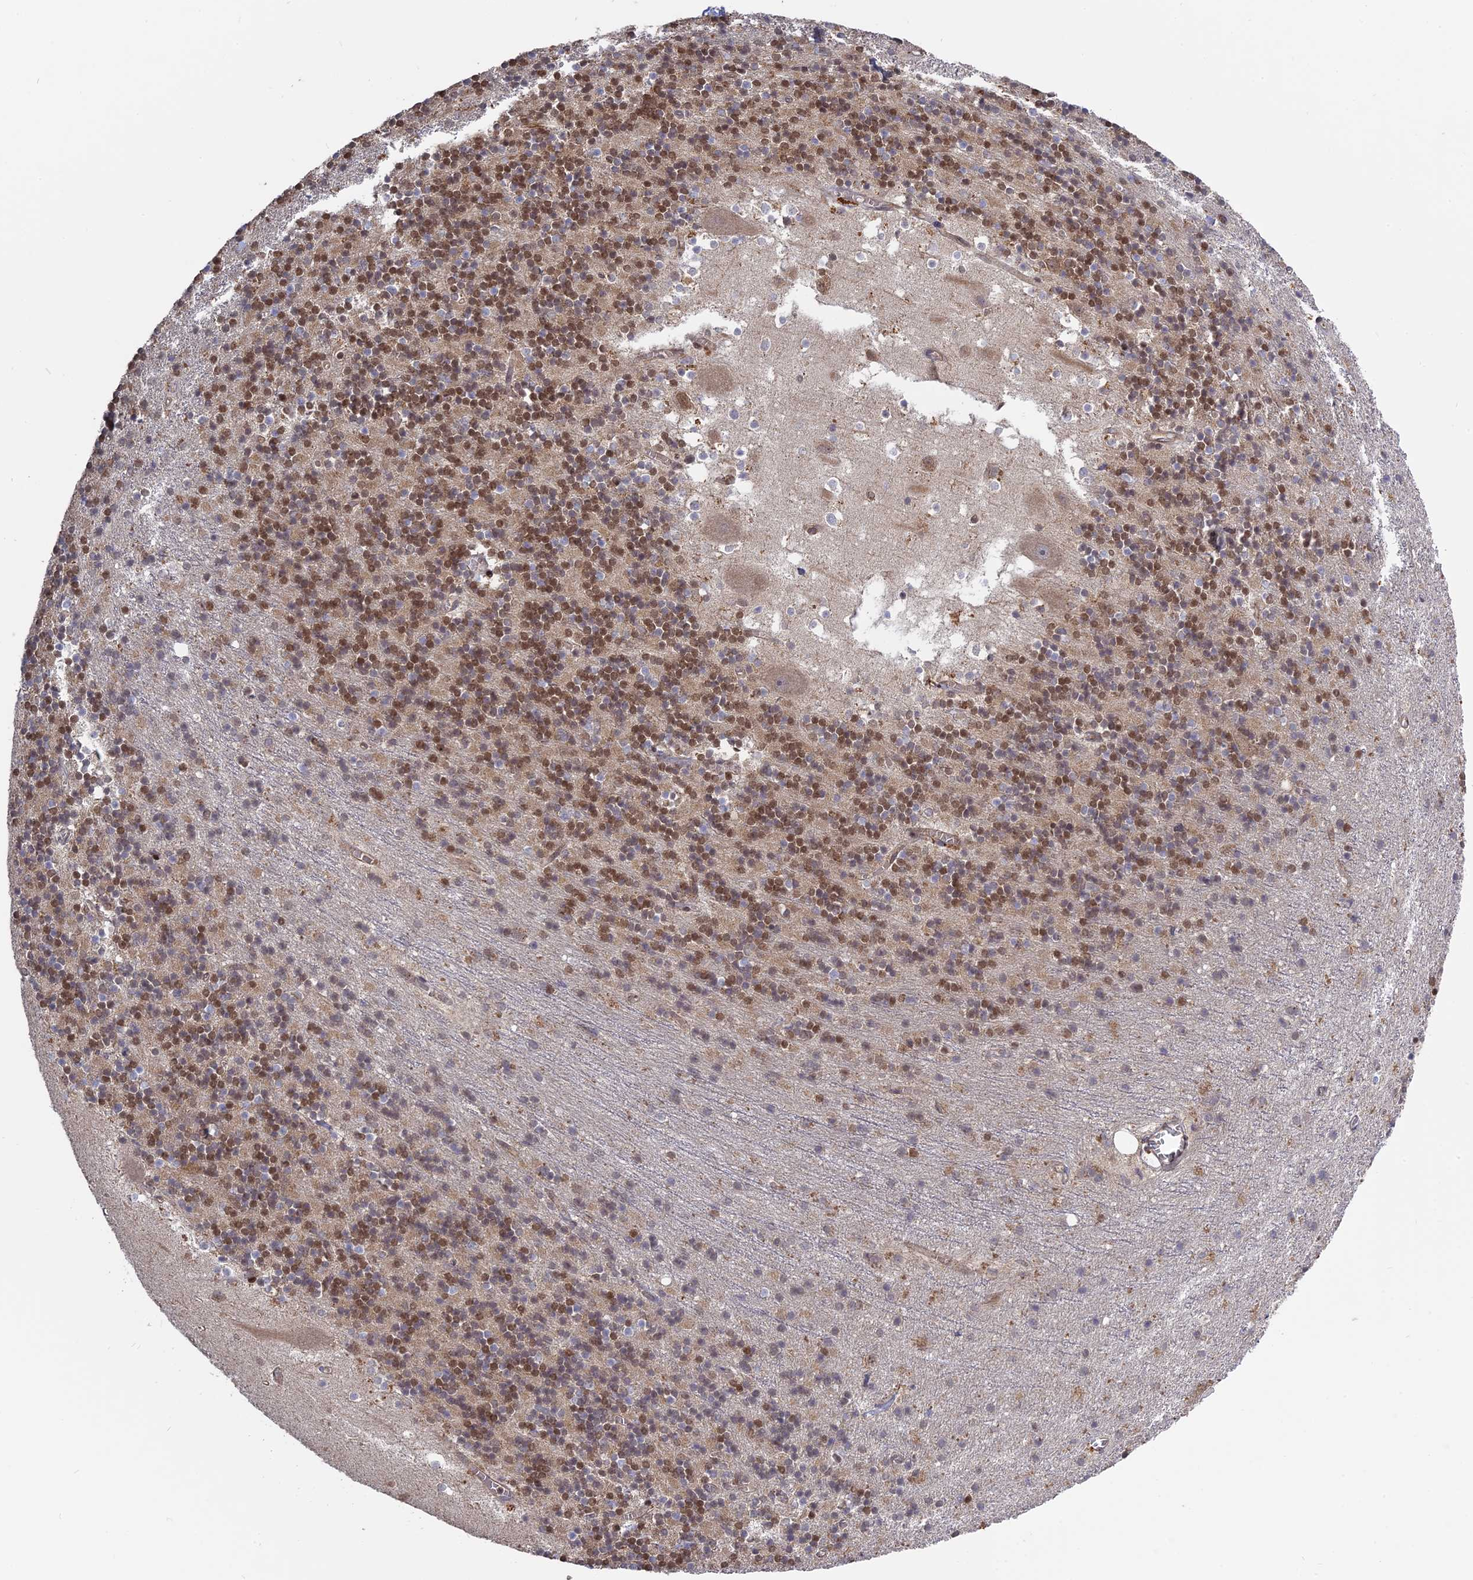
{"staining": {"intensity": "moderate", "quantity": "25%-75%", "location": "nuclear"}, "tissue": "cerebellum", "cell_type": "Cells in granular layer", "image_type": "normal", "snomed": [{"axis": "morphology", "description": "Normal tissue, NOS"}, {"axis": "topography", "description": "Cerebellum"}], "caption": "High-power microscopy captured an immunohistochemistry (IHC) micrograph of benign cerebellum, revealing moderate nuclear staining in approximately 25%-75% of cells in granular layer.", "gene": "PKIG", "patient": {"sex": "male", "age": 54}}